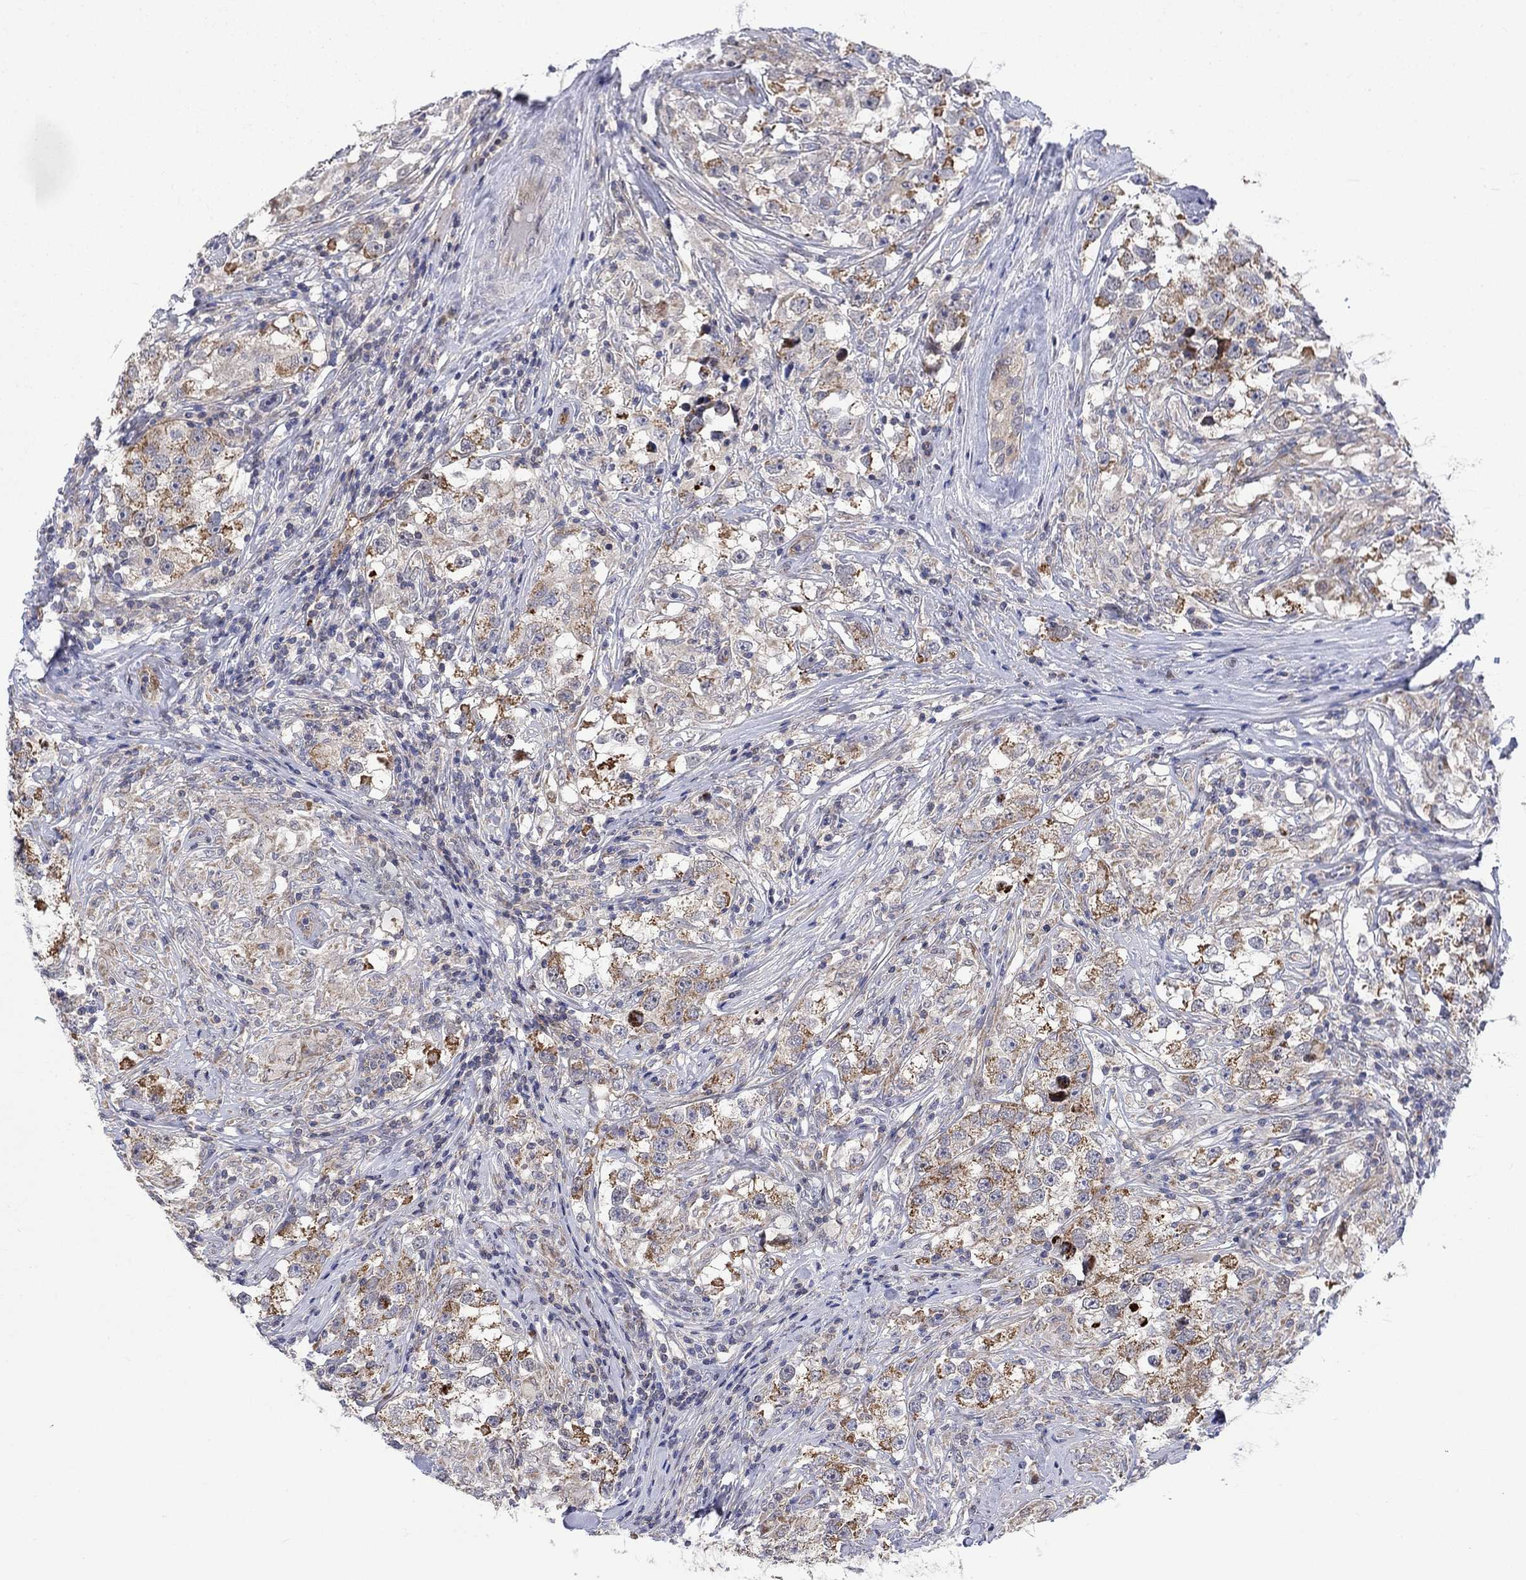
{"staining": {"intensity": "moderate", "quantity": "25%-75%", "location": "cytoplasmic/membranous"}, "tissue": "testis cancer", "cell_type": "Tumor cells", "image_type": "cancer", "snomed": [{"axis": "morphology", "description": "Seminoma, NOS"}, {"axis": "topography", "description": "Testis"}], "caption": "A micrograph of human seminoma (testis) stained for a protein displays moderate cytoplasmic/membranous brown staining in tumor cells.", "gene": "SLC35F2", "patient": {"sex": "male", "age": 46}}